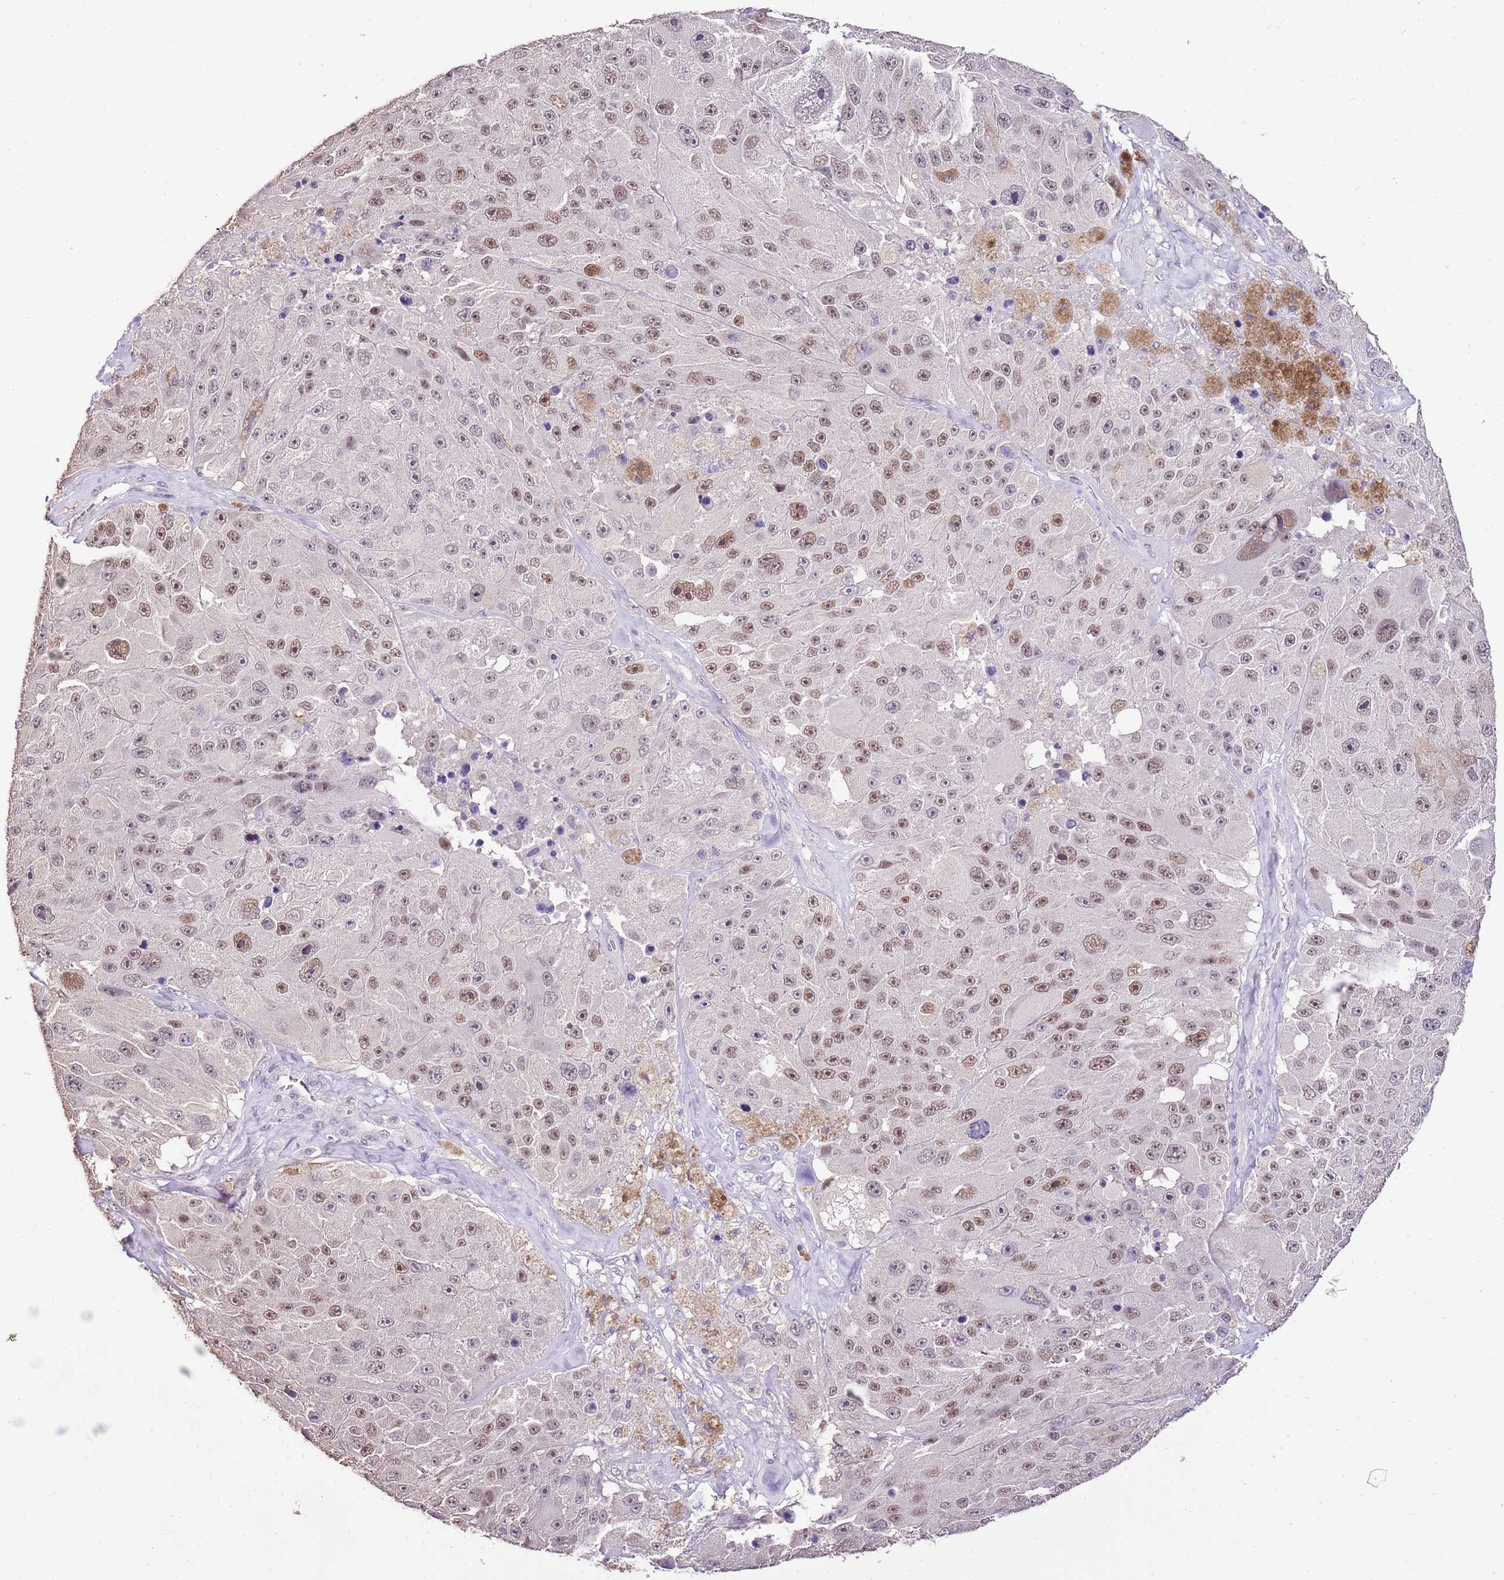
{"staining": {"intensity": "moderate", "quantity": ">75%", "location": "nuclear"}, "tissue": "melanoma", "cell_type": "Tumor cells", "image_type": "cancer", "snomed": [{"axis": "morphology", "description": "Malignant melanoma, Metastatic site"}, {"axis": "topography", "description": "Lymph node"}], "caption": "Malignant melanoma (metastatic site) stained with a brown dye reveals moderate nuclear positive positivity in approximately >75% of tumor cells.", "gene": "IZUMO4", "patient": {"sex": "male", "age": 62}}